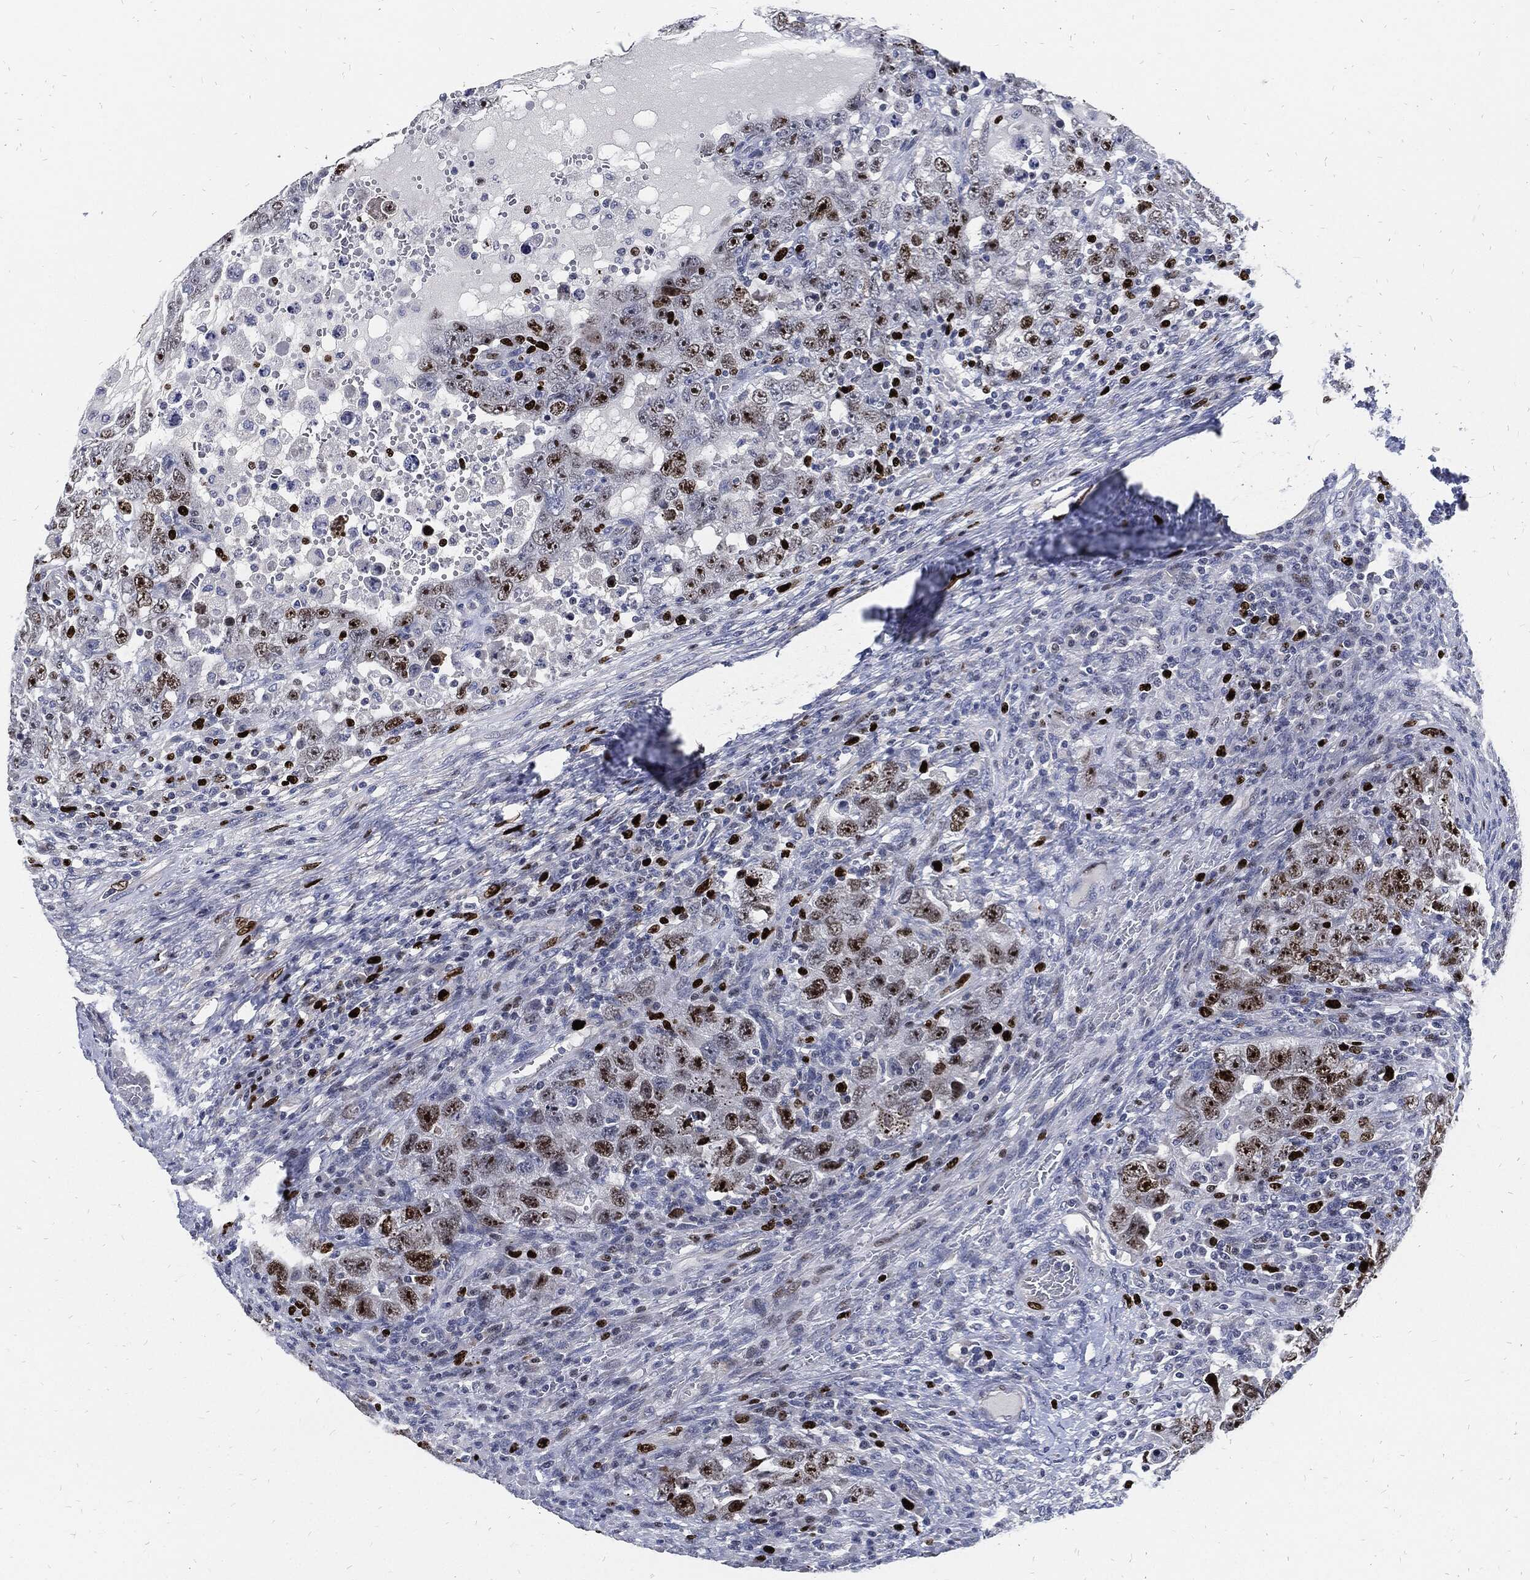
{"staining": {"intensity": "moderate", "quantity": "25%-75%", "location": "nuclear"}, "tissue": "testis cancer", "cell_type": "Tumor cells", "image_type": "cancer", "snomed": [{"axis": "morphology", "description": "Carcinoma, Embryonal, NOS"}, {"axis": "topography", "description": "Testis"}], "caption": "Moderate nuclear expression for a protein is identified in about 25%-75% of tumor cells of testis embryonal carcinoma using immunohistochemistry (IHC).", "gene": "MKI67", "patient": {"sex": "male", "age": 26}}